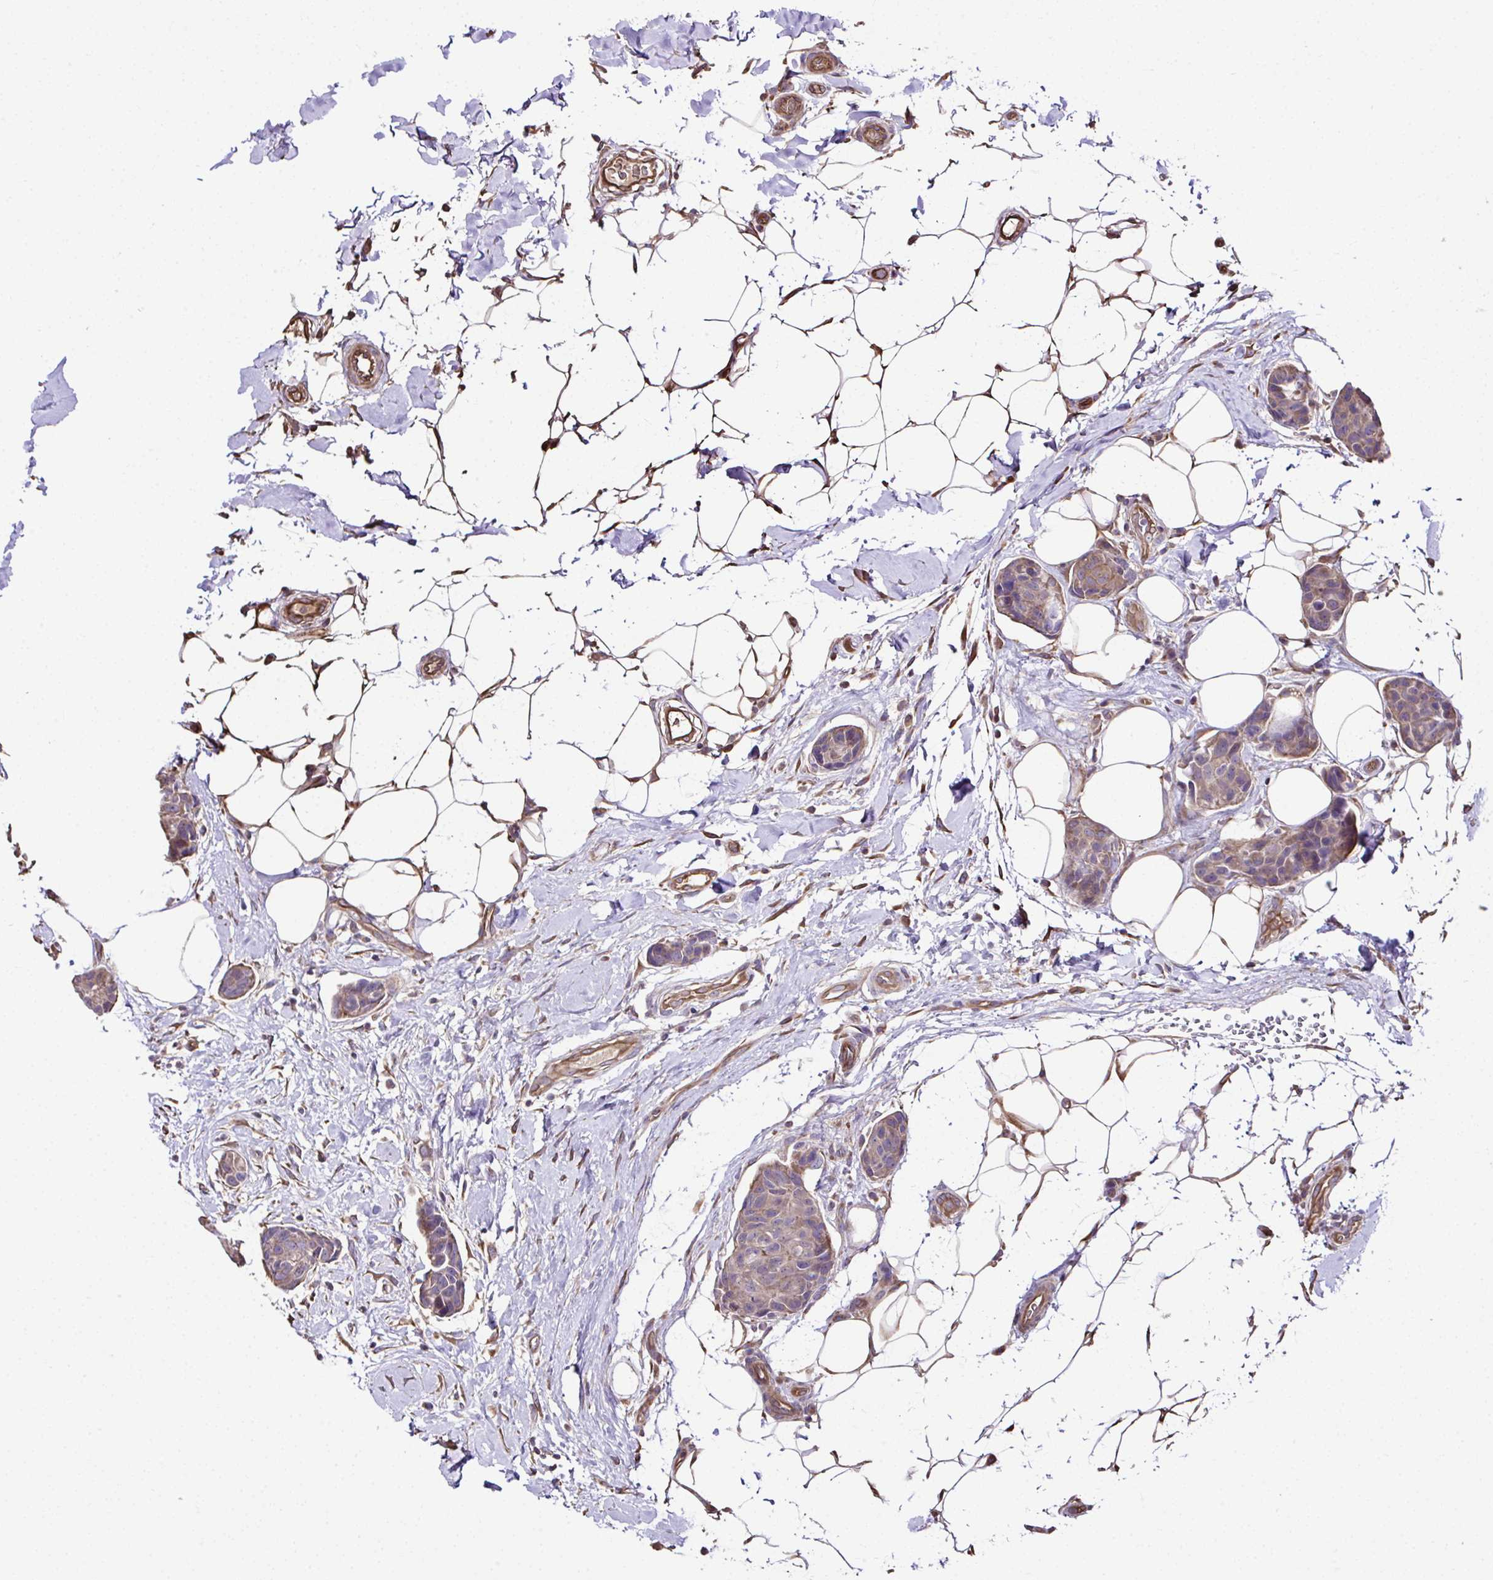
{"staining": {"intensity": "weak", "quantity": ">75%", "location": "cytoplasmic/membranous"}, "tissue": "breast cancer", "cell_type": "Tumor cells", "image_type": "cancer", "snomed": [{"axis": "morphology", "description": "Duct carcinoma"}, {"axis": "topography", "description": "Breast"}, {"axis": "topography", "description": "Lymph node"}], "caption": "Immunohistochemistry image of neoplastic tissue: human breast cancer (invasive ductal carcinoma) stained using IHC demonstrates low levels of weak protein expression localized specifically in the cytoplasmic/membranous of tumor cells, appearing as a cytoplasmic/membranous brown color.", "gene": "CCDC85C", "patient": {"sex": "female", "age": 80}}